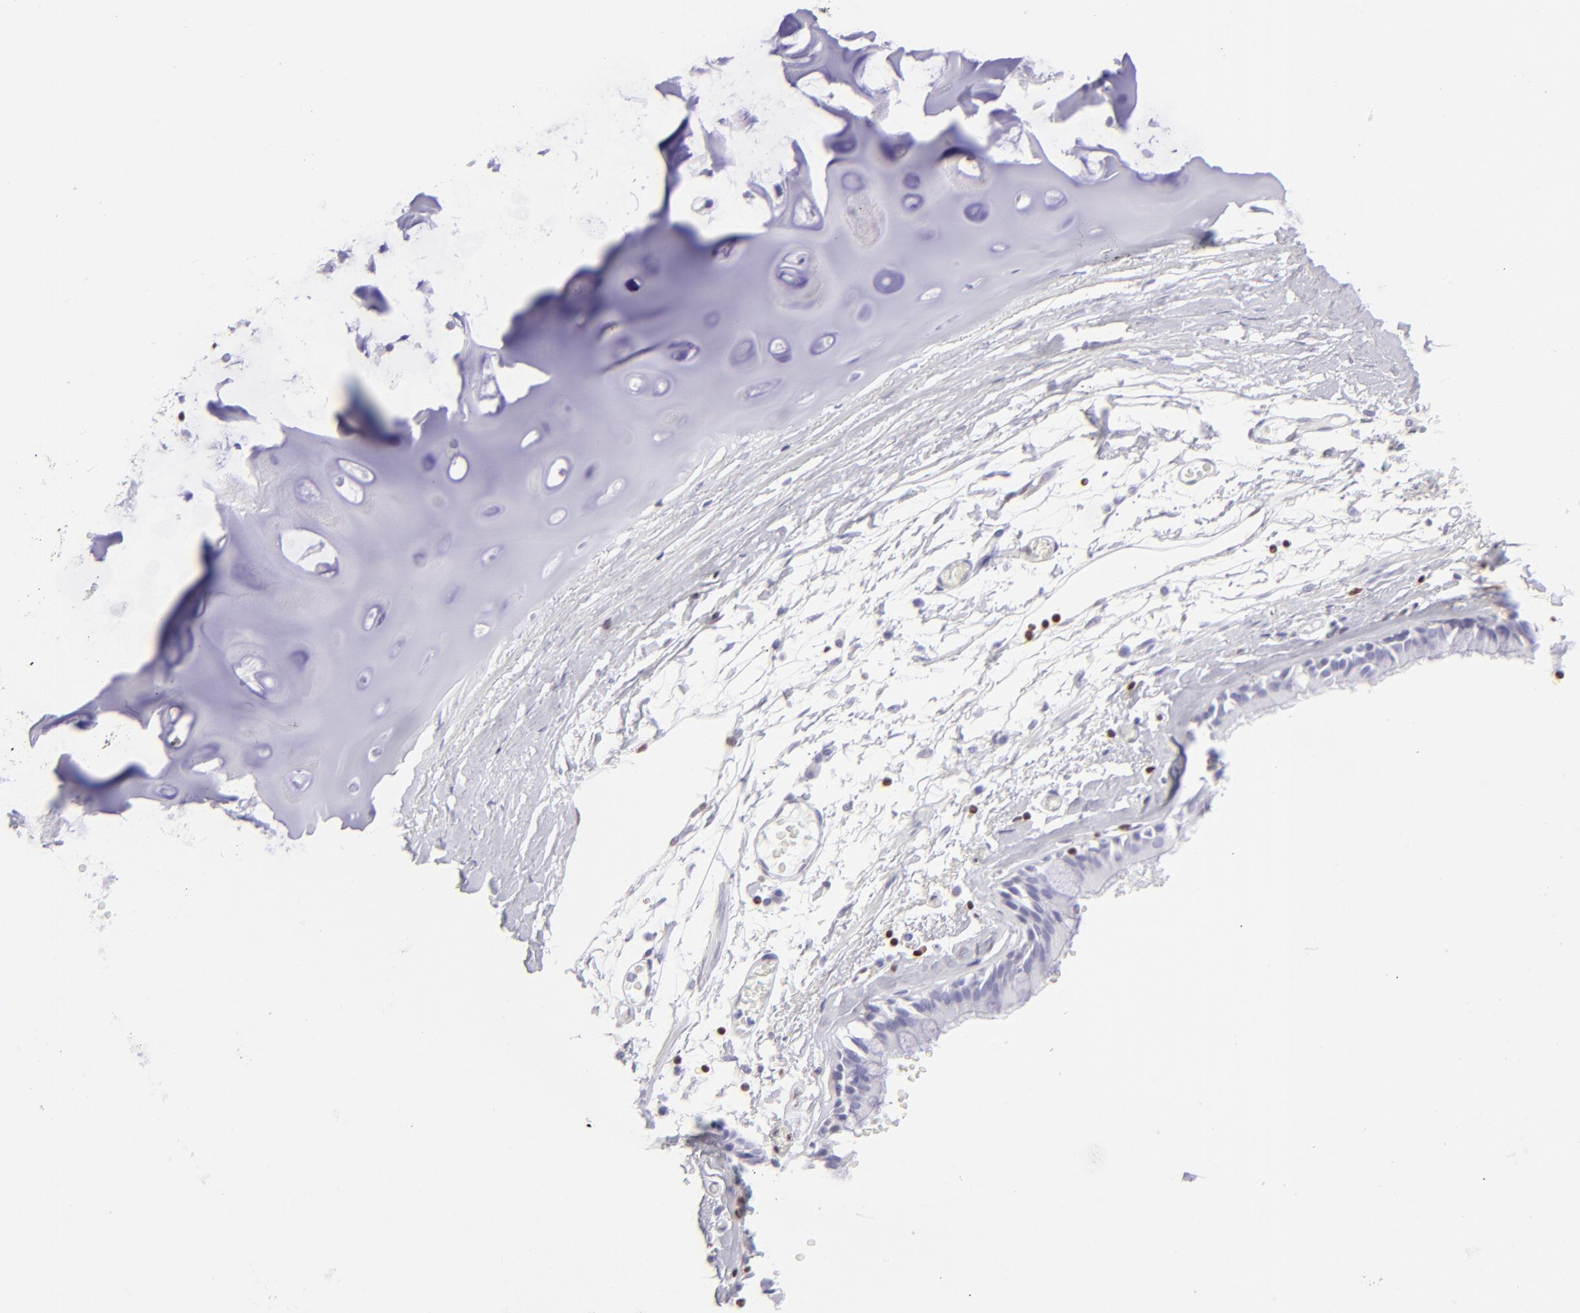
{"staining": {"intensity": "negative", "quantity": "none", "location": "none"}, "tissue": "adipose tissue", "cell_type": "Adipocytes", "image_type": "normal", "snomed": [{"axis": "morphology", "description": "Normal tissue, NOS"}, {"axis": "topography", "description": "Bronchus"}, {"axis": "topography", "description": "Lung"}], "caption": "This is an immunohistochemistry (IHC) photomicrograph of unremarkable human adipose tissue. There is no staining in adipocytes.", "gene": "ETS1", "patient": {"sex": "female", "age": 56}}